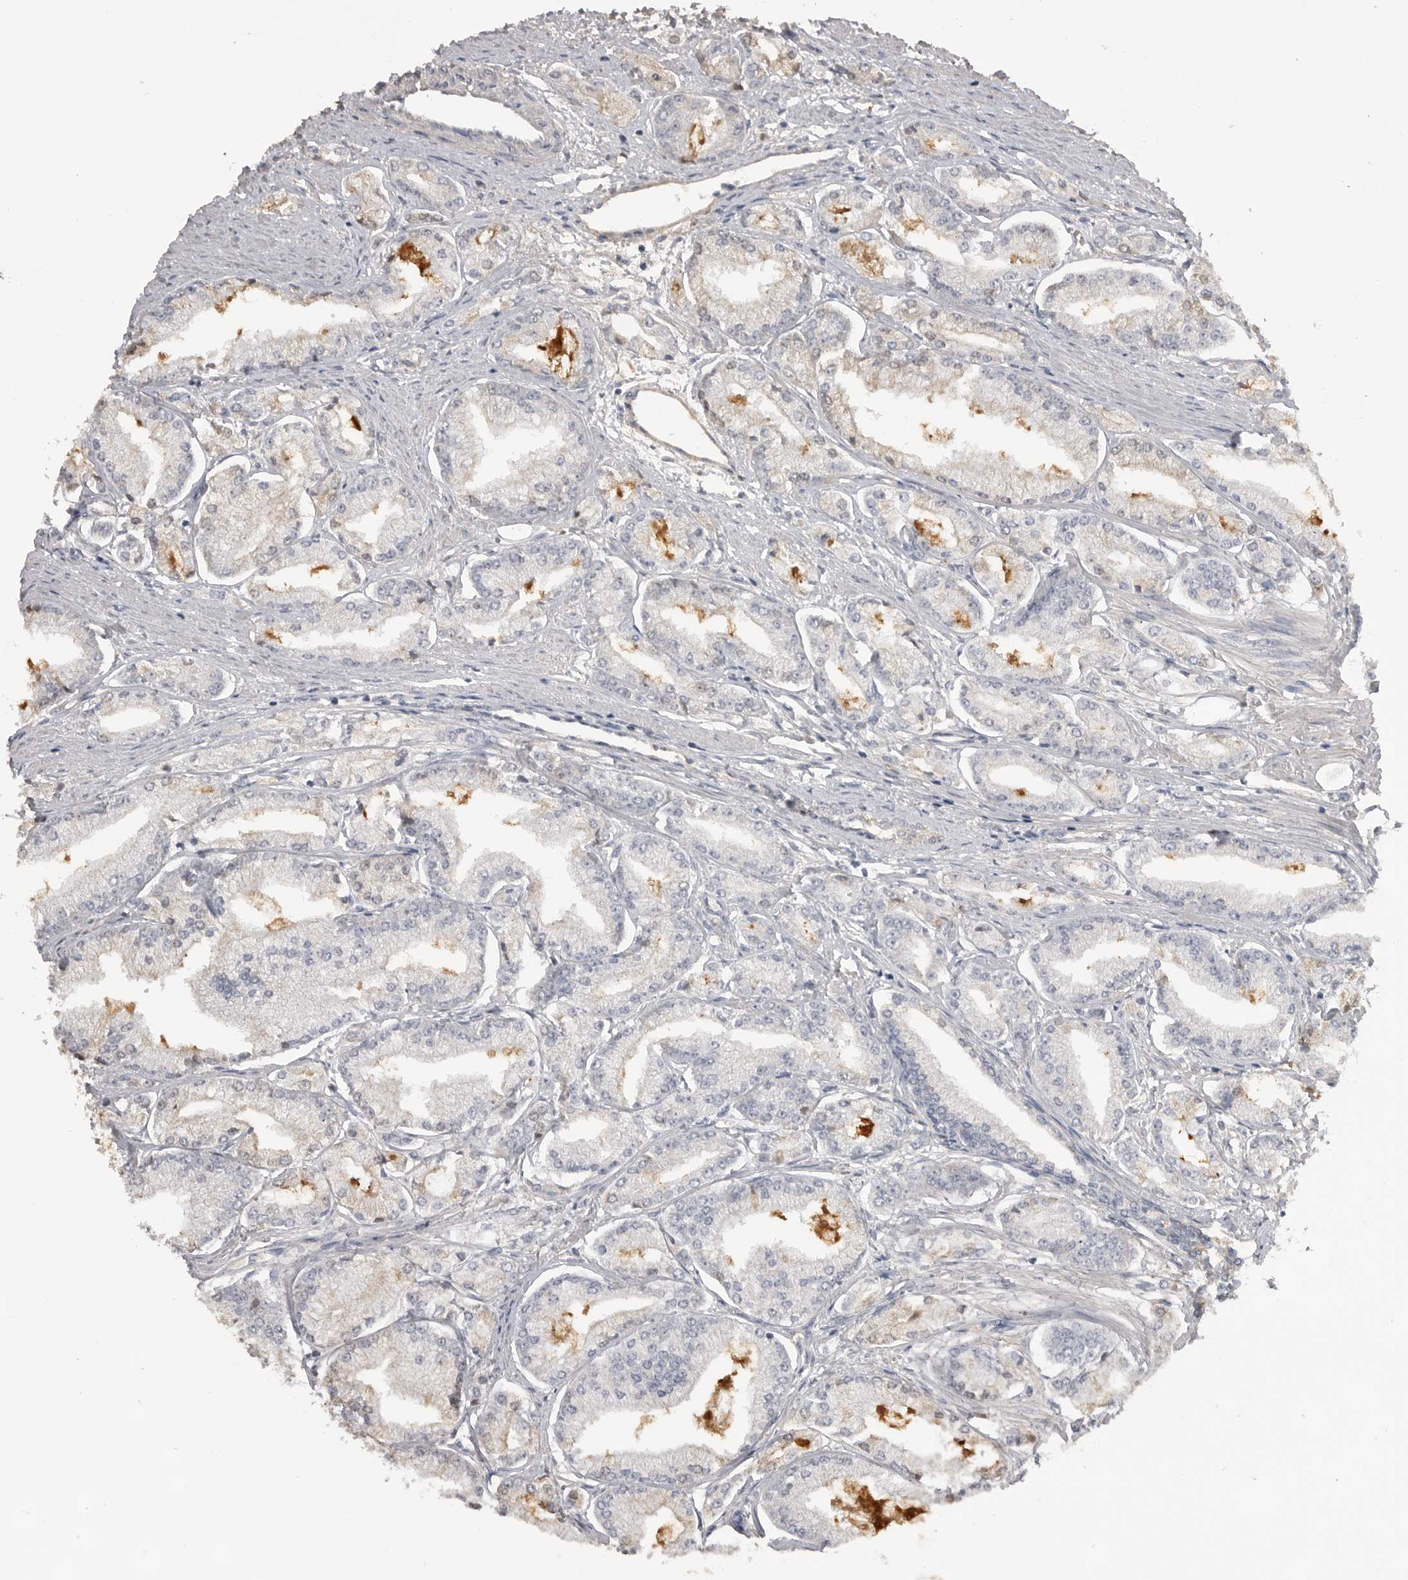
{"staining": {"intensity": "negative", "quantity": "none", "location": "none"}, "tissue": "prostate cancer", "cell_type": "Tumor cells", "image_type": "cancer", "snomed": [{"axis": "morphology", "description": "Adenocarcinoma, Low grade"}, {"axis": "topography", "description": "Prostate"}], "caption": "Immunohistochemistry (IHC) photomicrograph of adenocarcinoma (low-grade) (prostate) stained for a protein (brown), which demonstrates no expression in tumor cells.", "gene": "AHSG", "patient": {"sex": "male", "age": 52}}